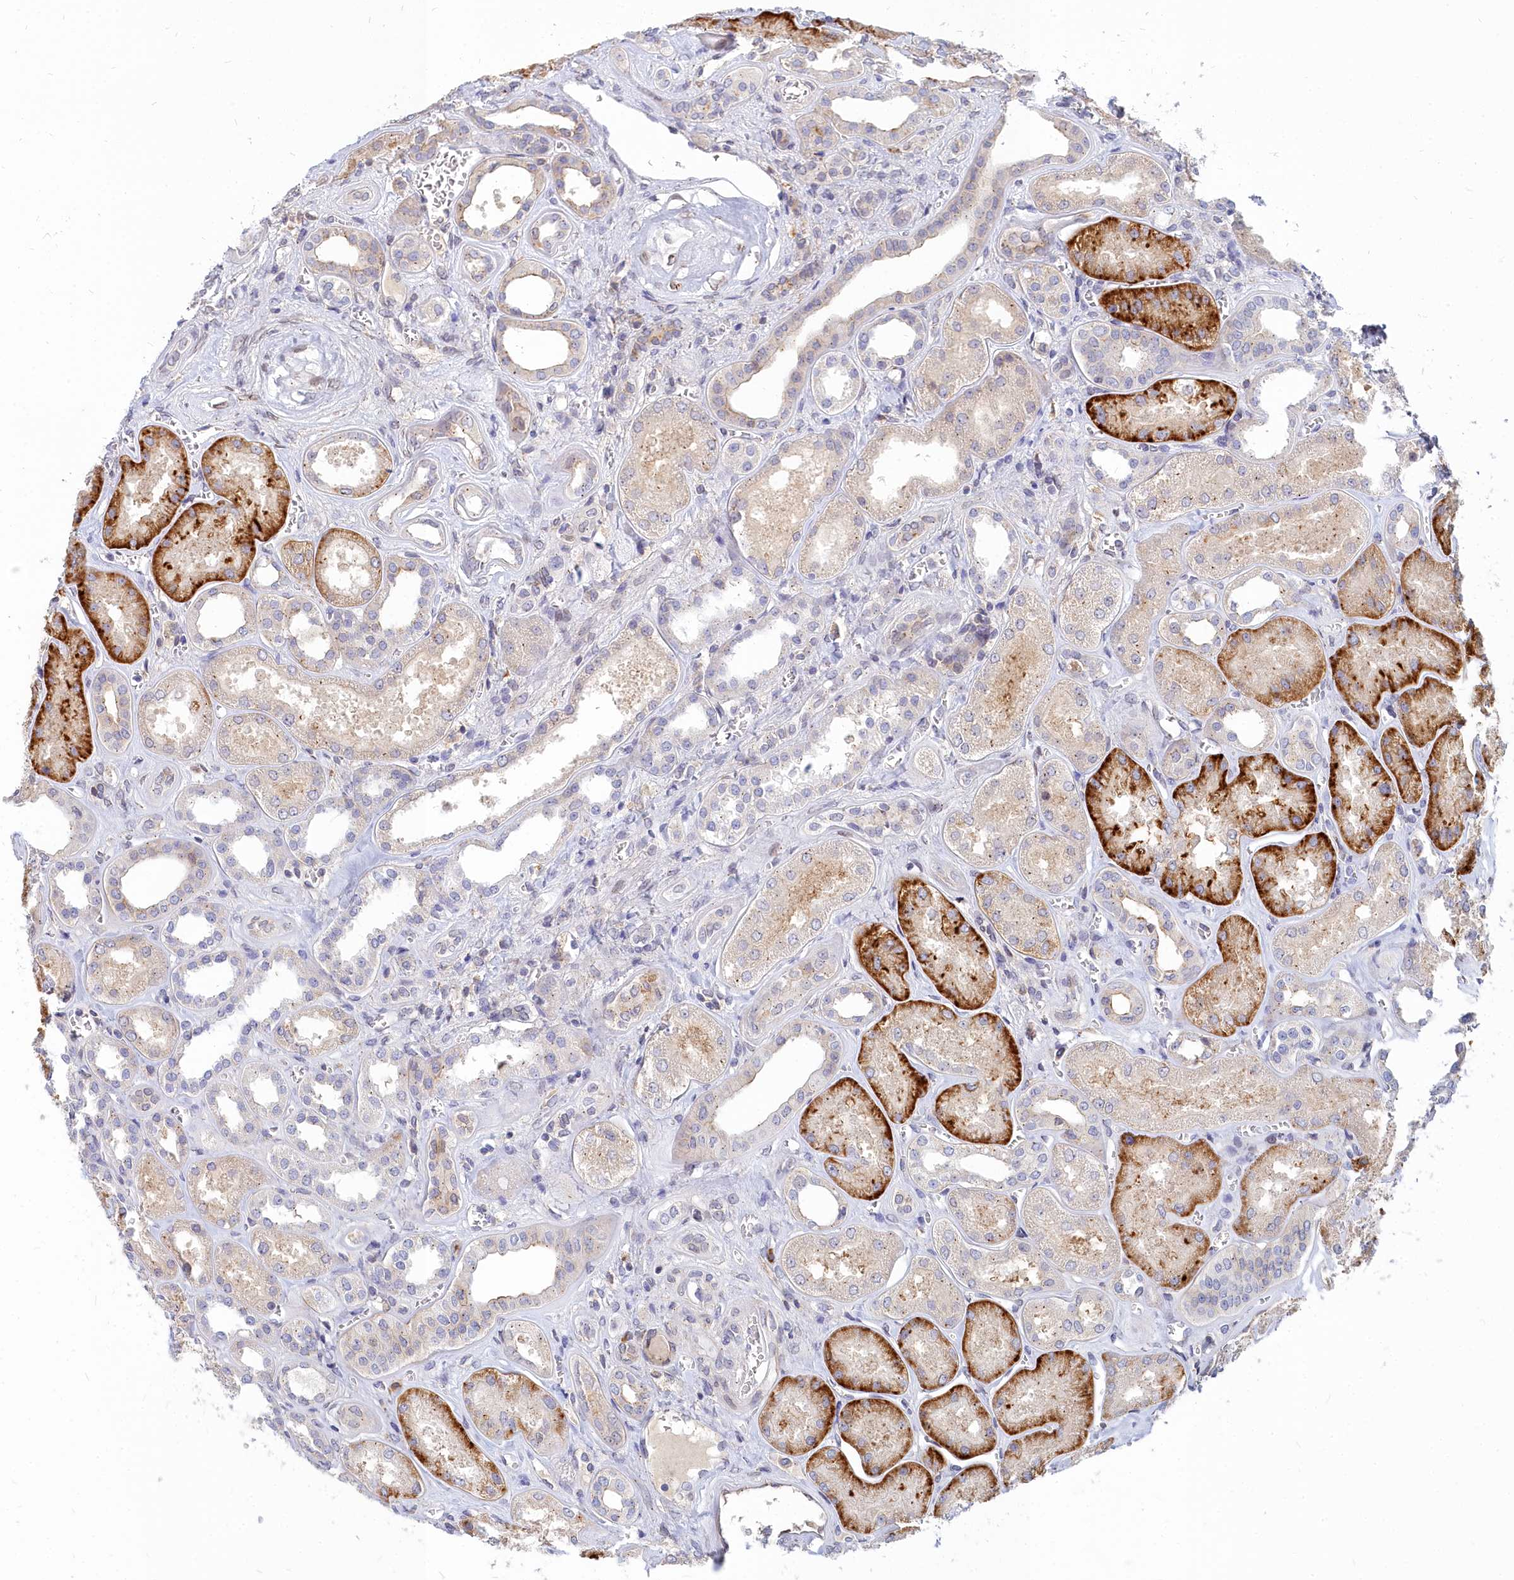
{"staining": {"intensity": "weak", "quantity": "<25%", "location": "nuclear"}, "tissue": "kidney", "cell_type": "Cells in glomeruli", "image_type": "normal", "snomed": [{"axis": "morphology", "description": "Normal tissue, NOS"}, {"axis": "morphology", "description": "Adenocarcinoma, NOS"}, {"axis": "topography", "description": "Kidney"}], "caption": "IHC of normal kidney displays no expression in cells in glomeruli.", "gene": "NOXA1", "patient": {"sex": "female", "age": 68}}